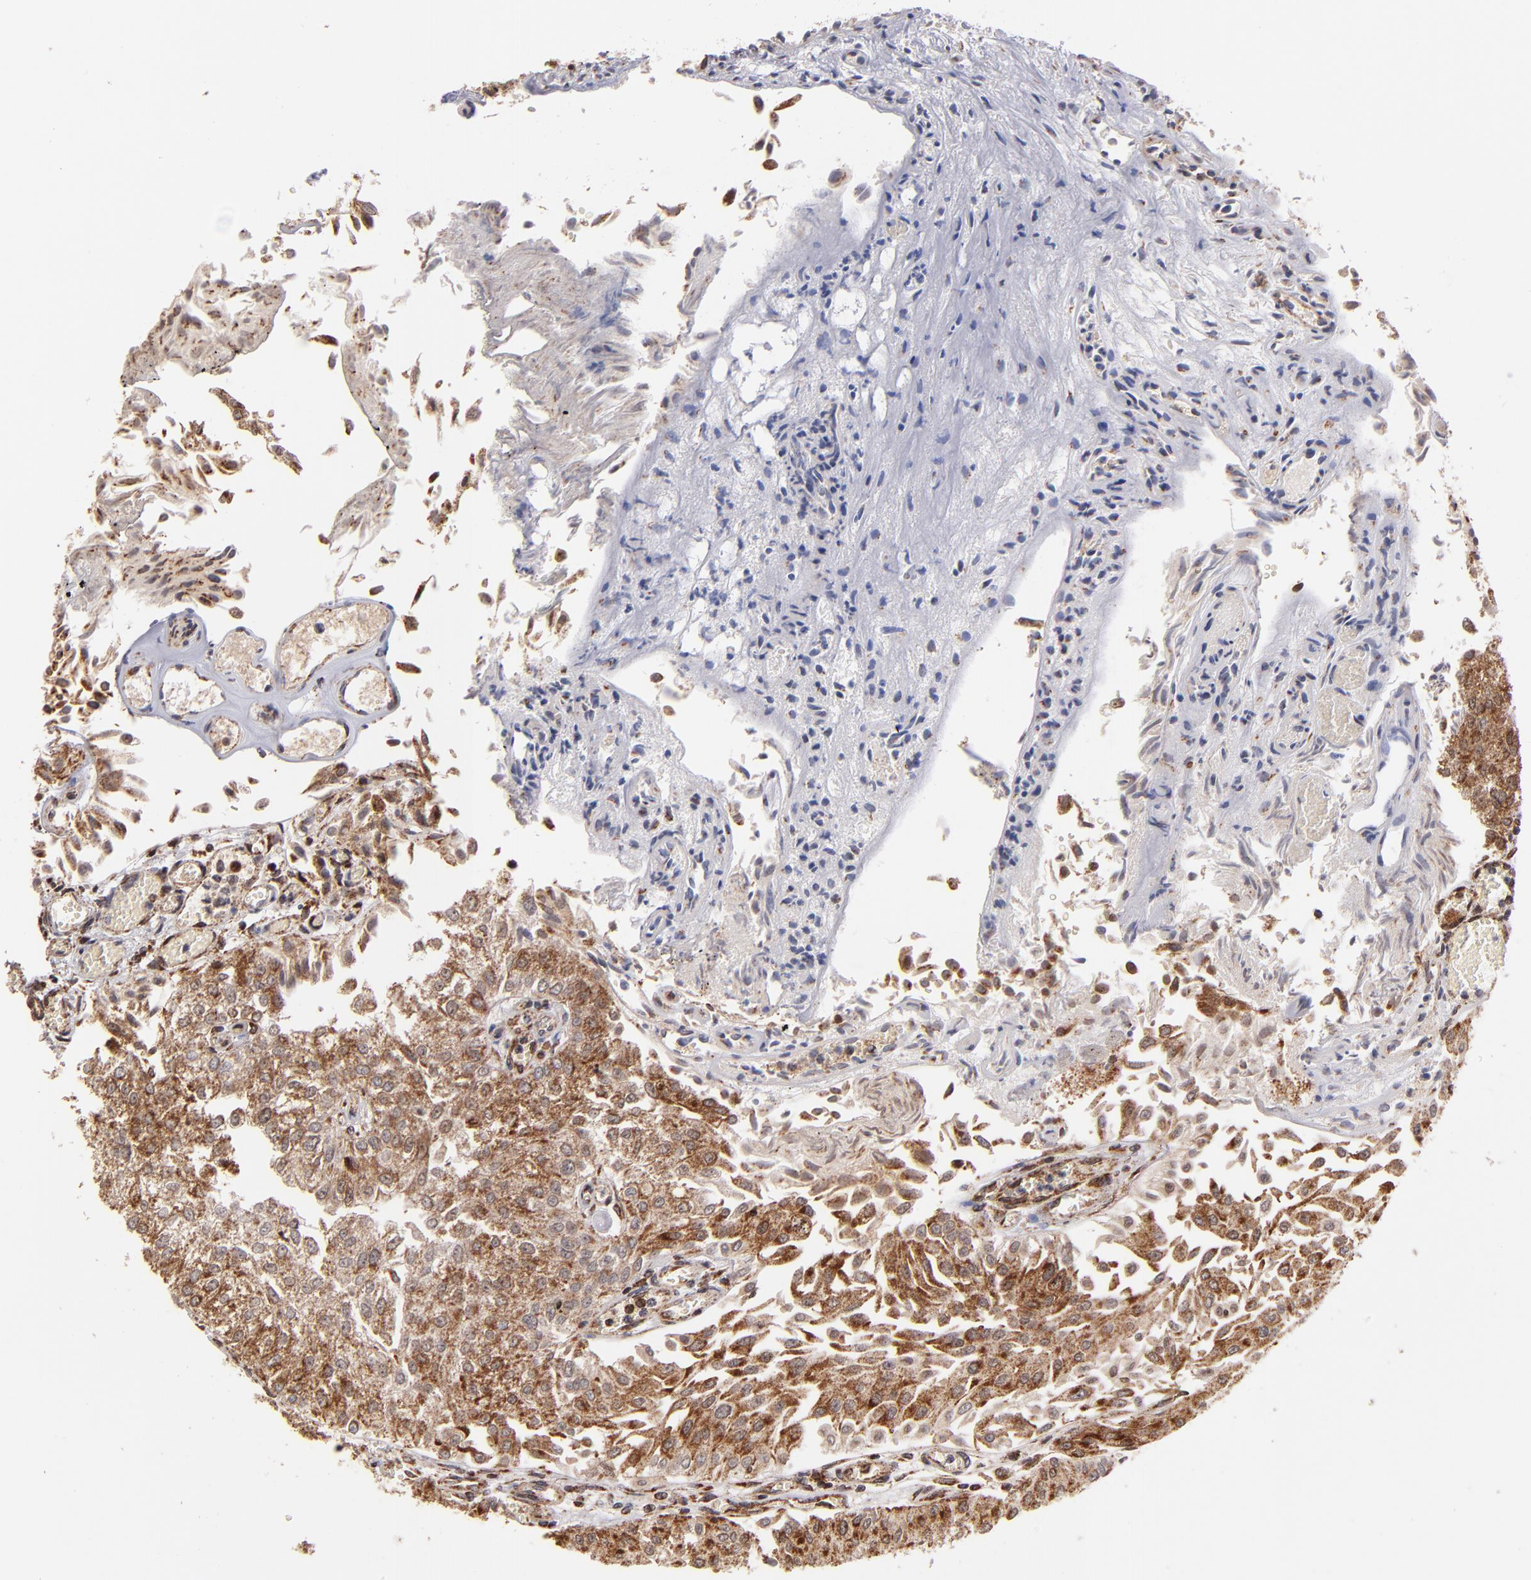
{"staining": {"intensity": "moderate", "quantity": ">75%", "location": "cytoplasmic/membranous,nuclear"}, "tissue": "urothelial cancer", "cell_type": "Tumor cells", "image_type": "cancer", "snomed": [{"axis": "morphology", "description": "Urothelial carcinoma, Low grade"}, {"axis": "topography", "description": "Urinary bladder"}], "caption": "The photomicrograph exhibits staining of urothelial cancer, revealing moderate cytoplasmic/membranous and nuclear protein expression (brown color) within tumor cells.", "gene": "TOP1MT", "patient": {"sex": "male", "age": 86}}